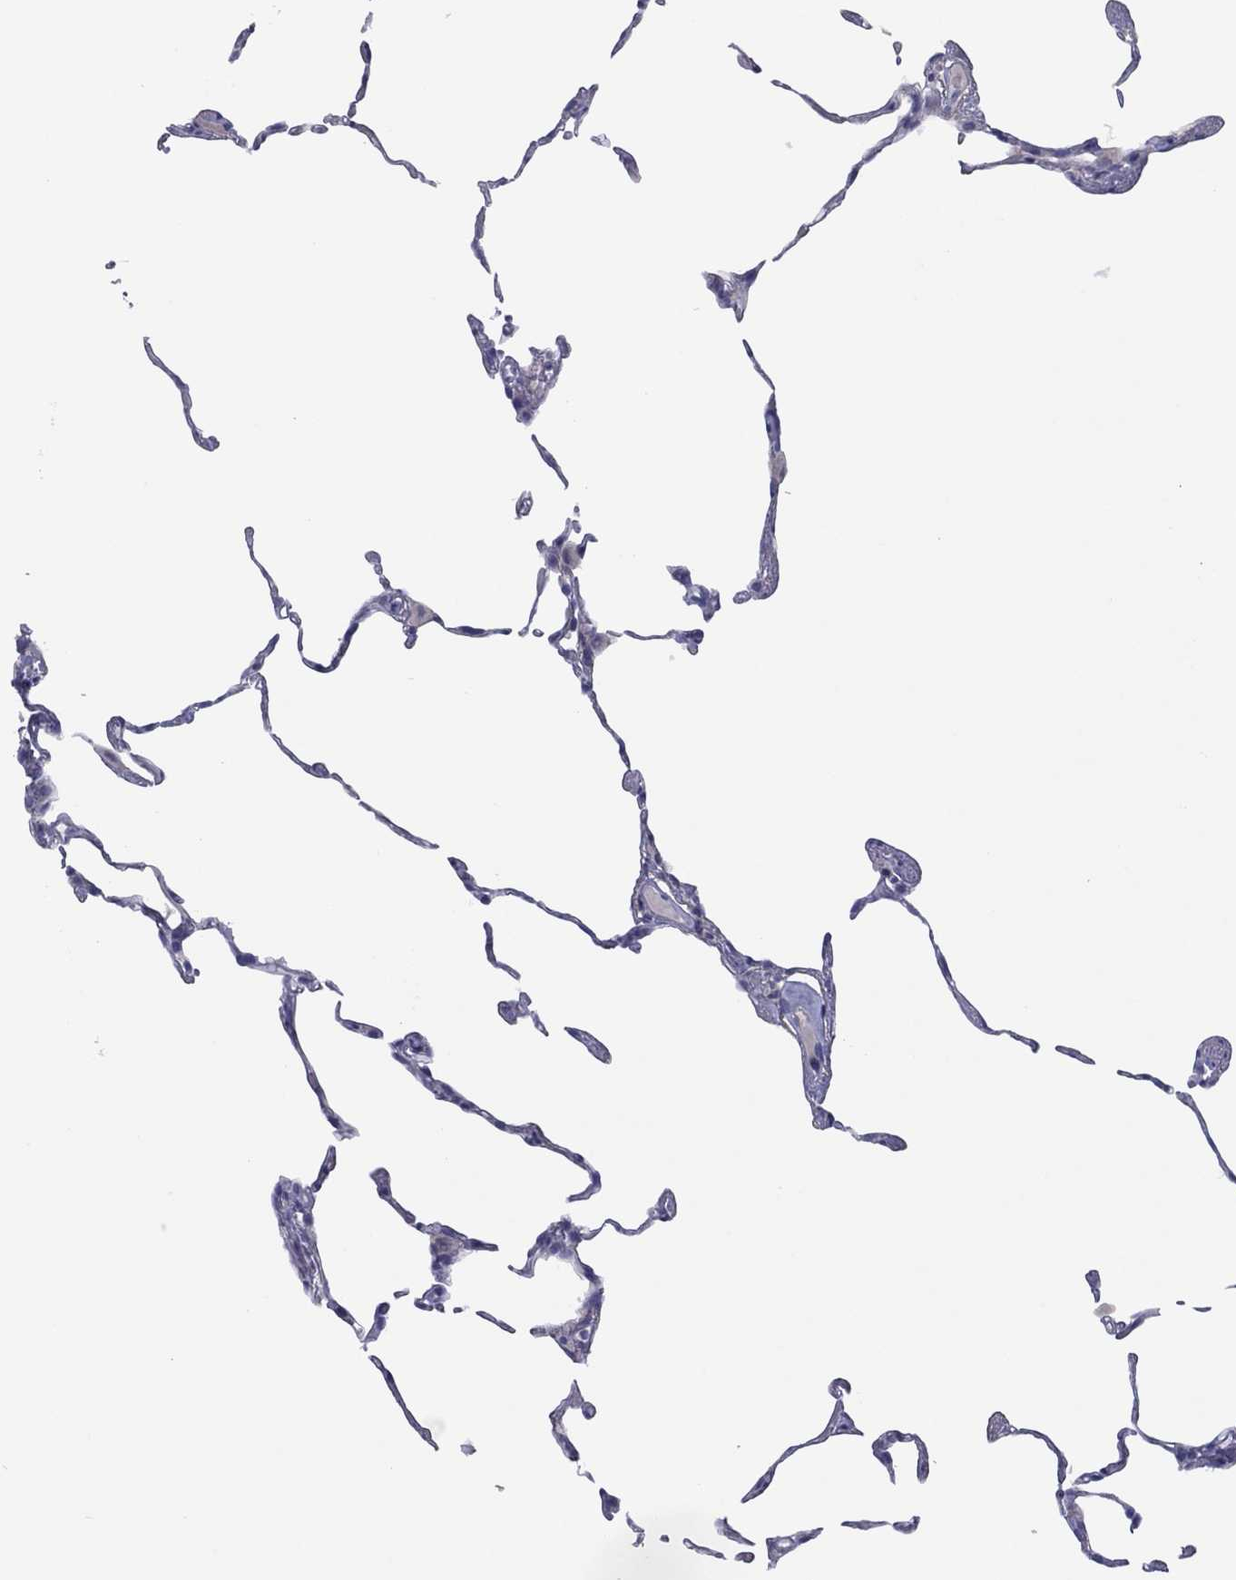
{"staining": {"intensity": "negative", "quantity": "none", "location": "none"}, "tissue": "lung", "cell_type": "Alveolar cells", "image_type": "normal", "snomed": [{"axis": "morphology", "description": "Normal tissue, NOS"}, {"axis": "topography", "description": "Lung"}], "caption": "Immunohistochemical staining of unremarkable lung exhibits no significant staining in alveolar cells. The staining was performed using DAB (3,3'-diaminobenzidine) to visualize the protein expression in brown, while the nuclei were stained in blue with hematoxylin (Magnification: 20x).", "gene": "CYP2B6", "patient": {"sex": "female", "age": 57}}